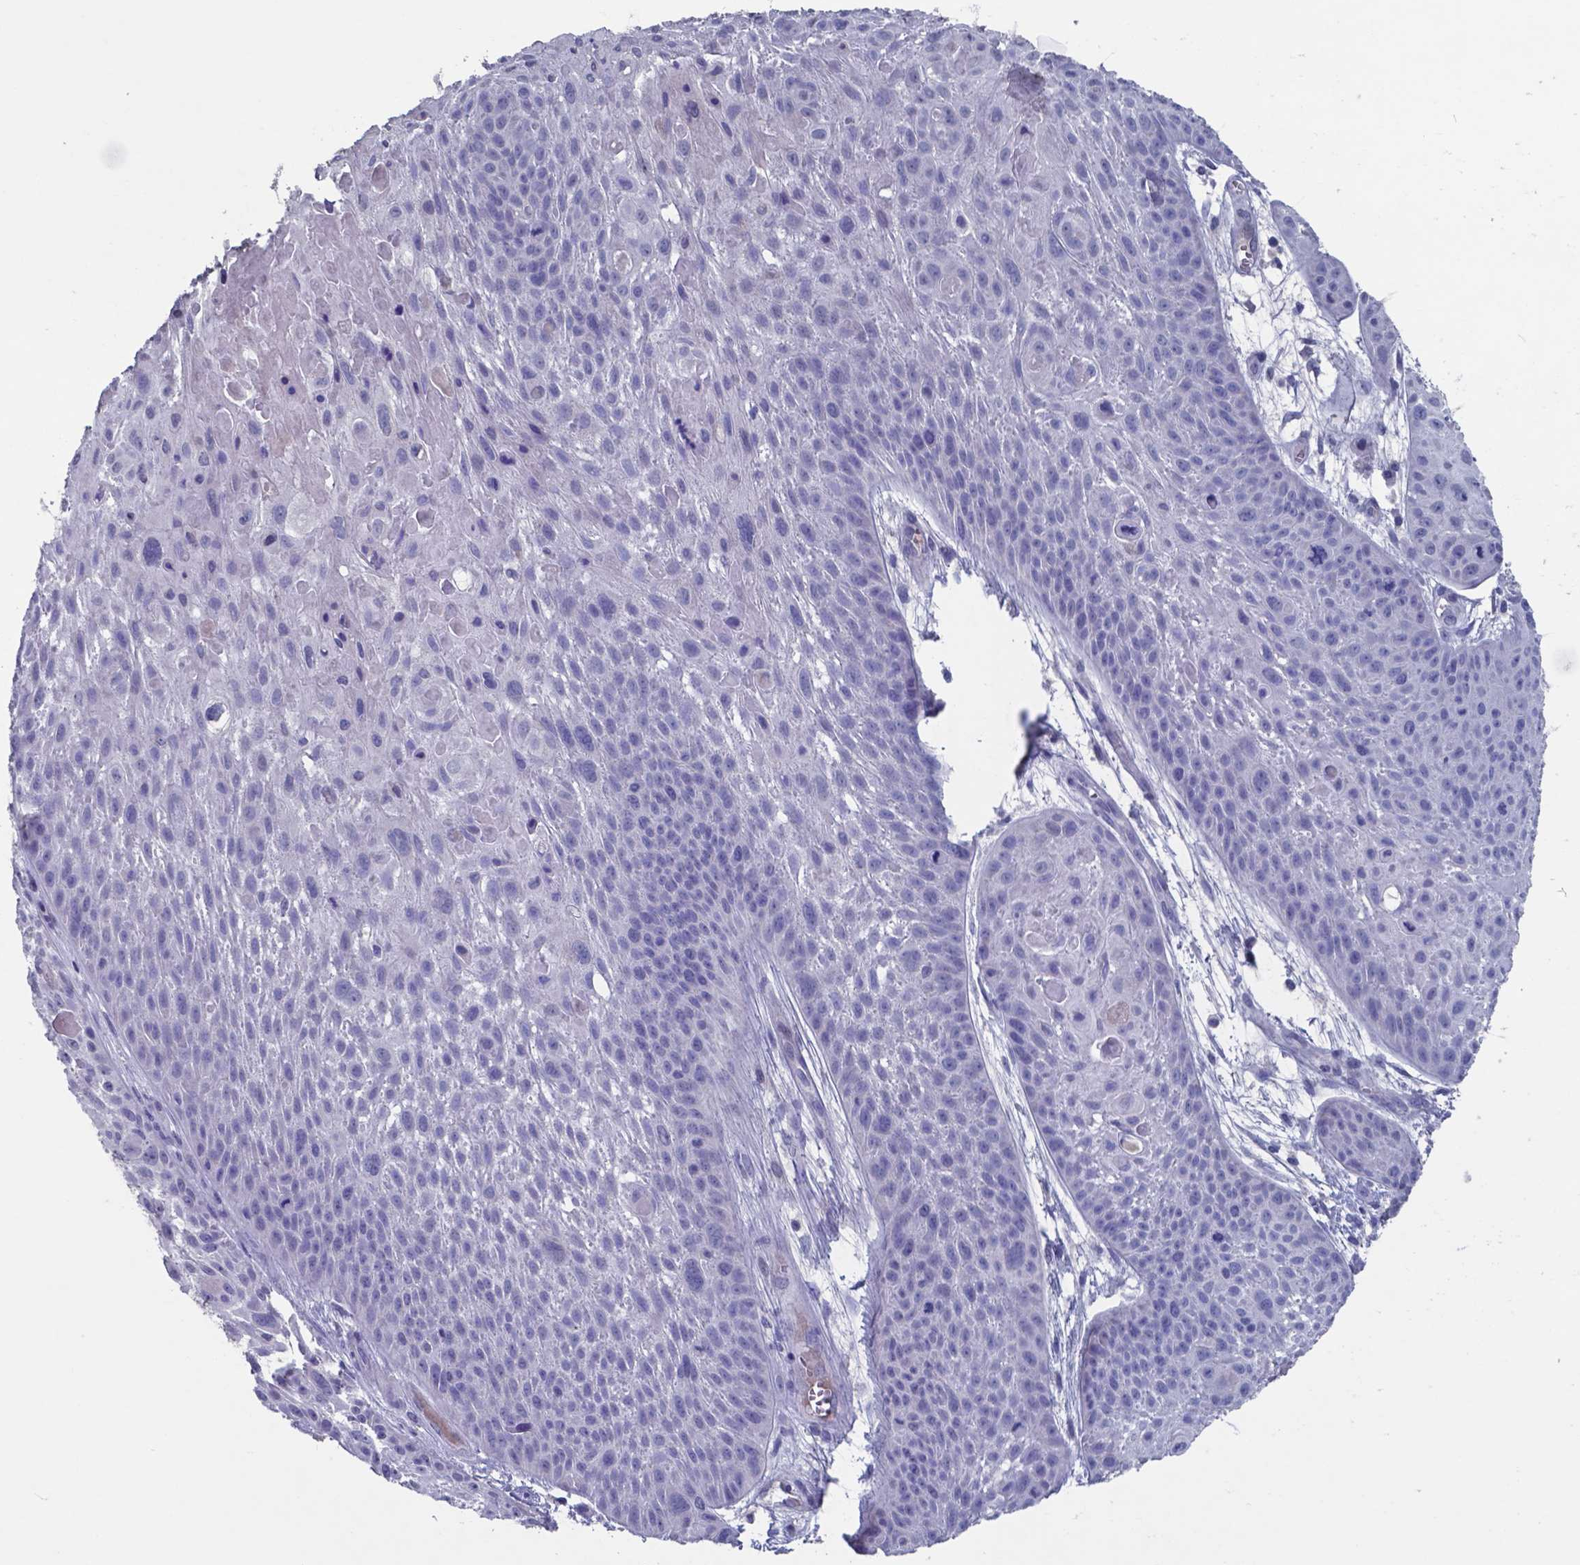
{"staining": {"intensity": "negative", "quantity": "none", "location": "none"}, "tissue": "skin cancer", "cell_type": "Tumor cells", "image_type": "cancer", "snomed": [{"axis": "morphology", "description": "Squamous cell carcinoma, NOS"}, {"axis": "topography", "description": "Skin"}, {"axis": "topography", "description": "Anal"}], "caption": "Skin cancer (squamous cell carcinoma) was stained to show a protein in brown. There is no significant positivity in tumor cells.", "gene": "TTR", "patient": {"sex": "female", "age": 75}}